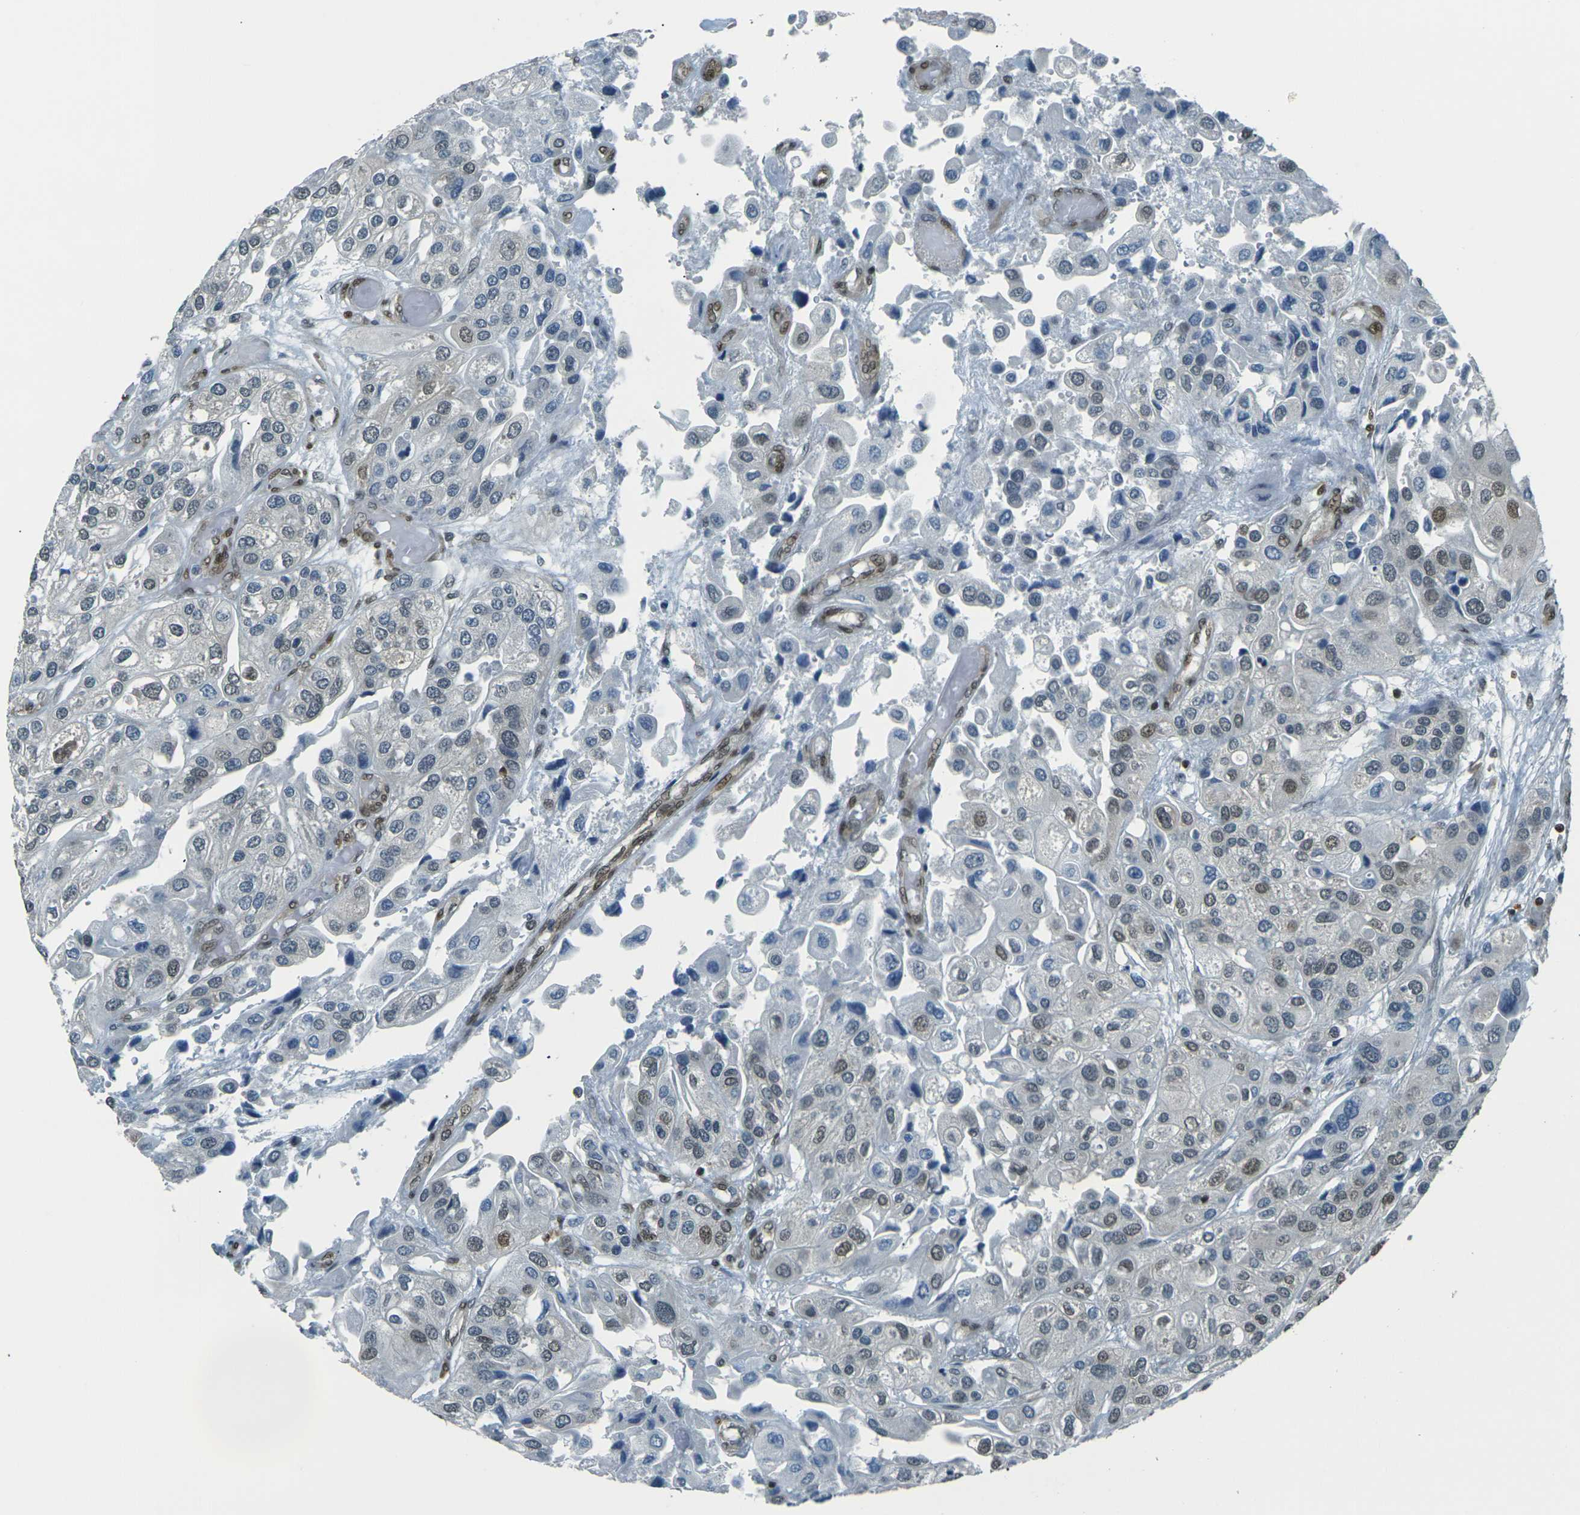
{"staining": {"intensity": "moderate", "quantity": "<25%", "location": "cytoplasmic/membranous,nuclear"}, "tissue": "urothelial cancer", "cell_type": "Tumor cells", "image_type": "cancer", "snomed": [{"axis": "morphology", "description": "Urothelial carcinoma, High grade"}, {"axis": "topography", "description": "Urinary bladder"}], "caption": "Immunohistochemistry (IHC) histopathology image of urothelial cancer stained for a protein (brown), which shows low levels of moderate cytoplasmic/membranous and nuclear positivity in about <25% of tumor cells.", "gene": "NHEJ1", "patient": {"sex": "female", "age": 64}}